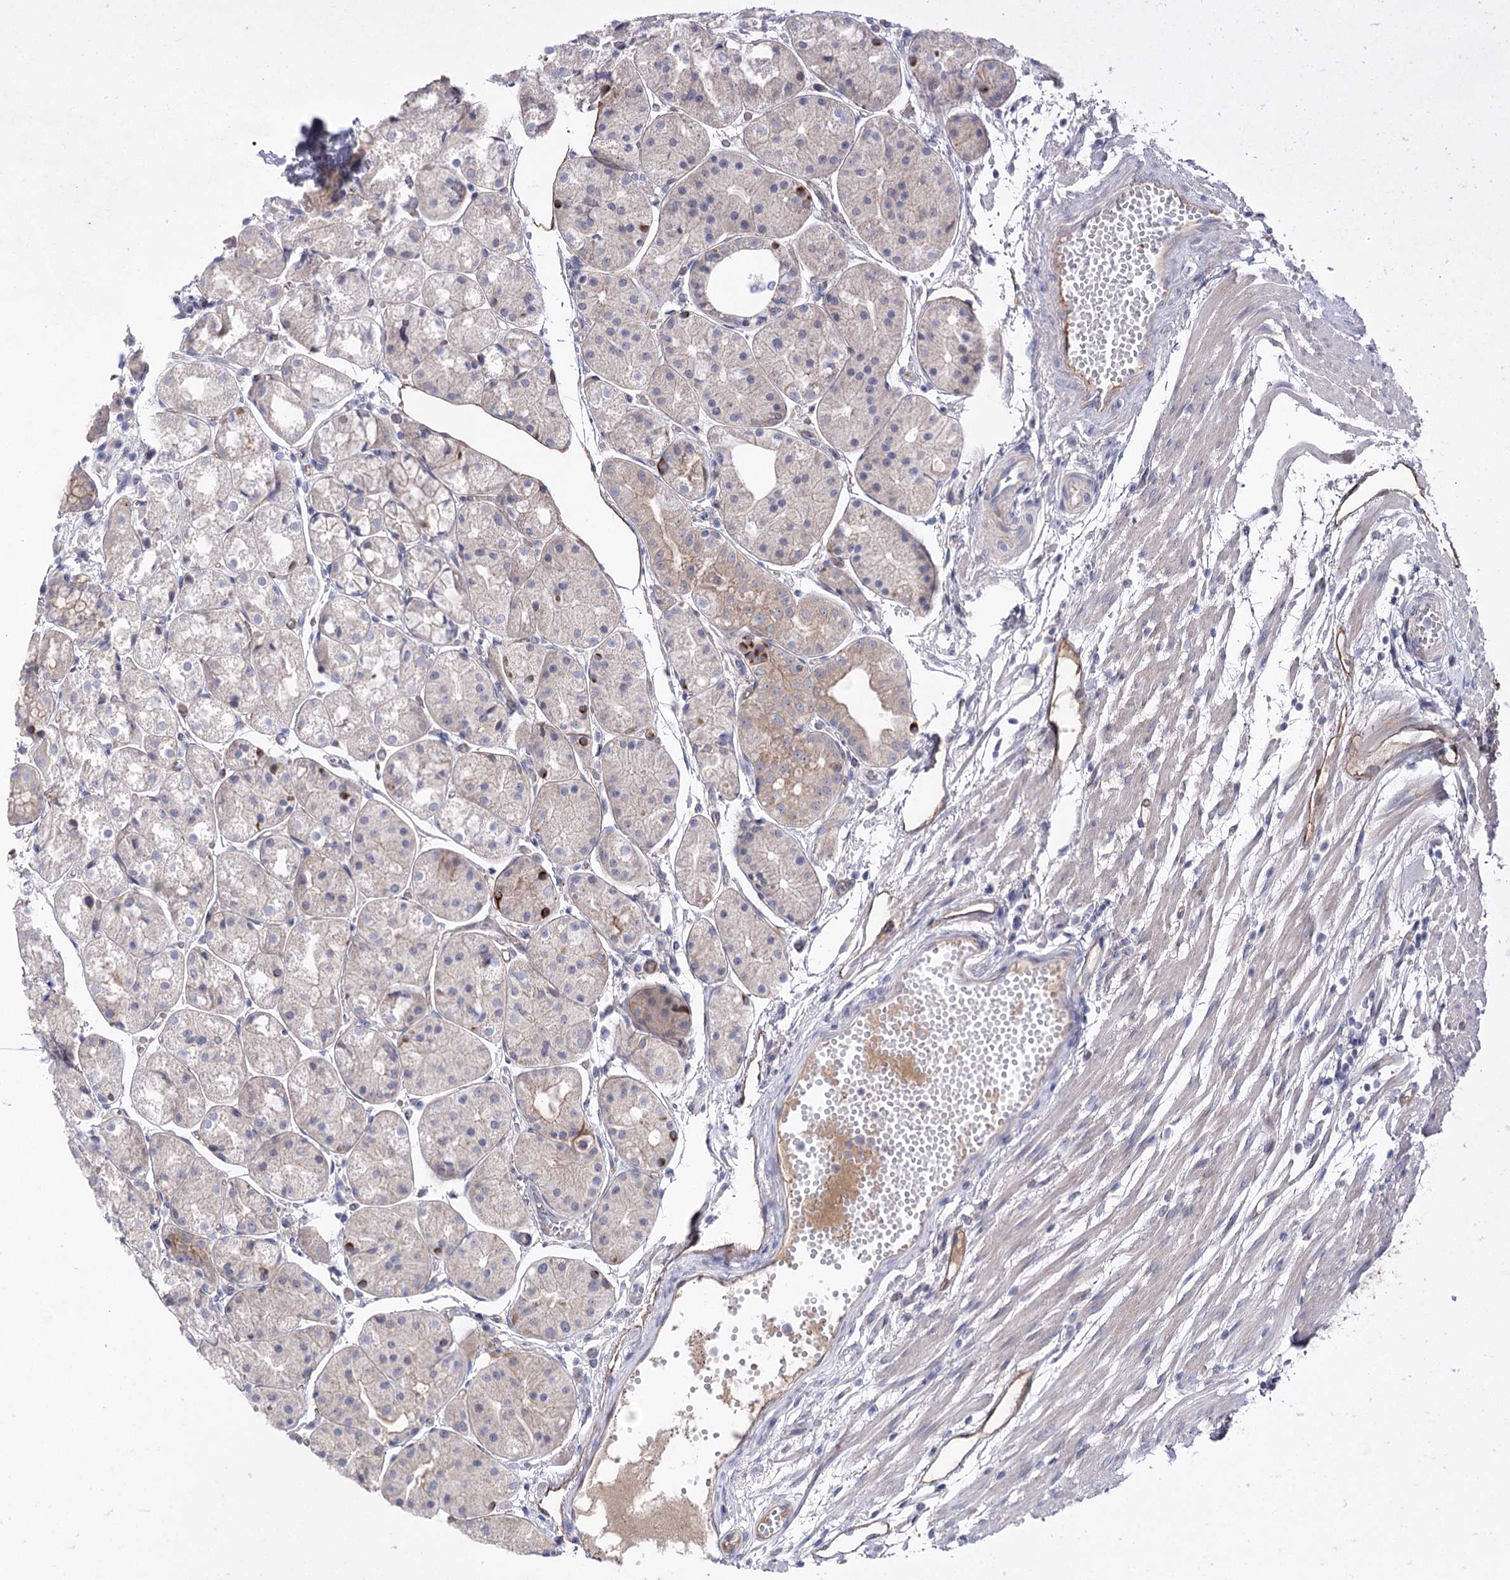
{"staining": {"intensity": "moderate", "quantity": "25%-75%", "location": "cytoplasmic/membranous"}, "tissue": "stomach", "cell_type": "Glandular cells", "image_type": "normal", "snomed": [{"axis": "morphology", "description": "Normal tissue, NOS"}, {"axis": "topography", "description": "Stomach, upper"}], "caption": "DAB (3,3'-diaminobenzidine) immunohistochemical staining of benign stomach shows moderate cytoplasmic/membranous protein positivity in approximately 25%-75% of glandular cells. (DAB (3,3'-diaminobenzidine) IHC with brightfield microscopy, high magnification).", "gene": "LRRC14B", "patient": {"sex": "male", "age": 72}}